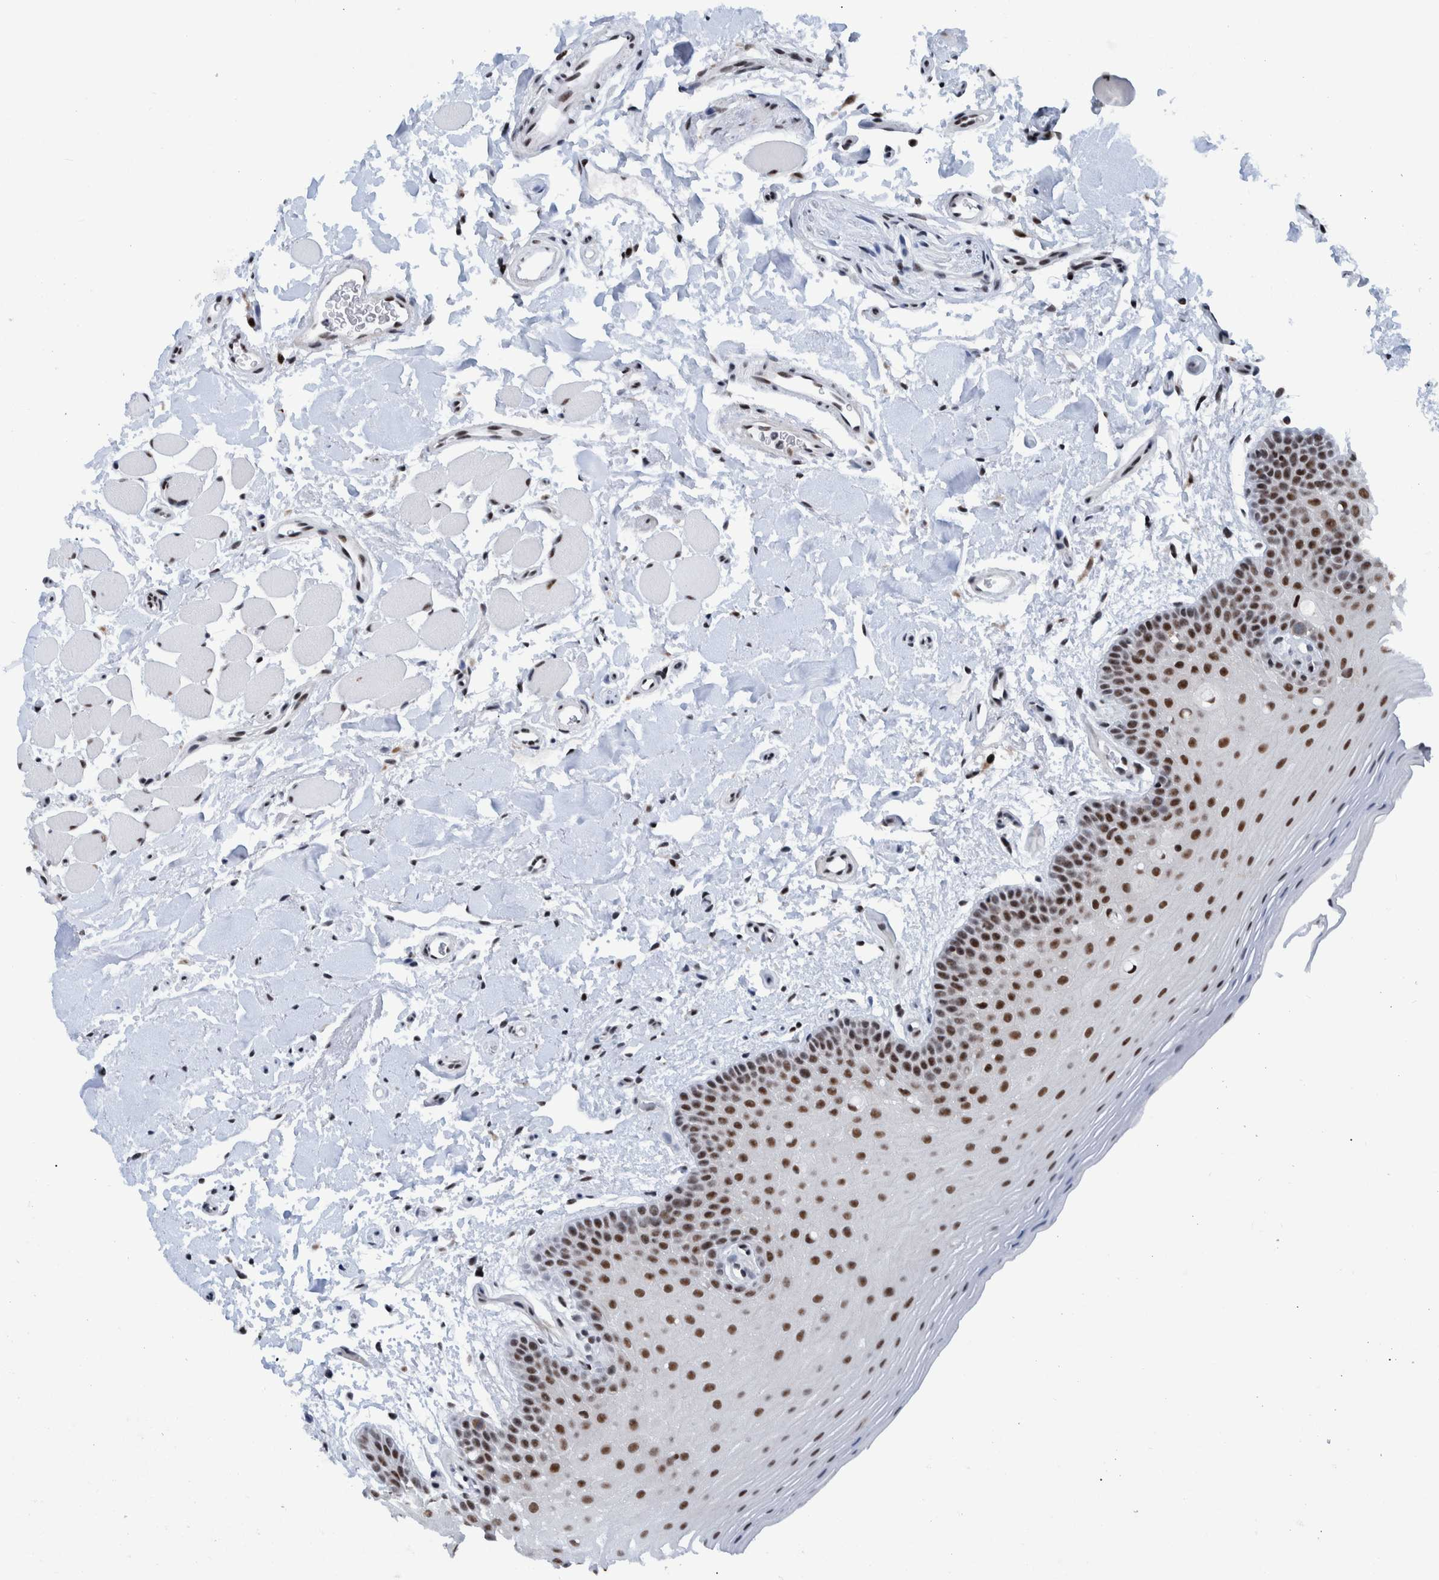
{"staining": {"intensity": "strong", "quantity": ">75%", "location": "nuclear"}, "tissue": "oral mucosa", "cell_type": "Squamous epithelial cells", "image_type": "normal", "snomed": [{"axis": "morphology", "description": "Normal tissue, NOS"}, {"axis": "topography", "description": "Oral tissue"}], "caption": "DAB (3,3'-diaminobenzidine) immunohistochemical staining of benign human oral mucosa shows strong nuclear protein expression in approximately >75% of squamous epithelial cells.", "gene": "EFTUD2", "patient": {"sex": "male", "age": 62}}